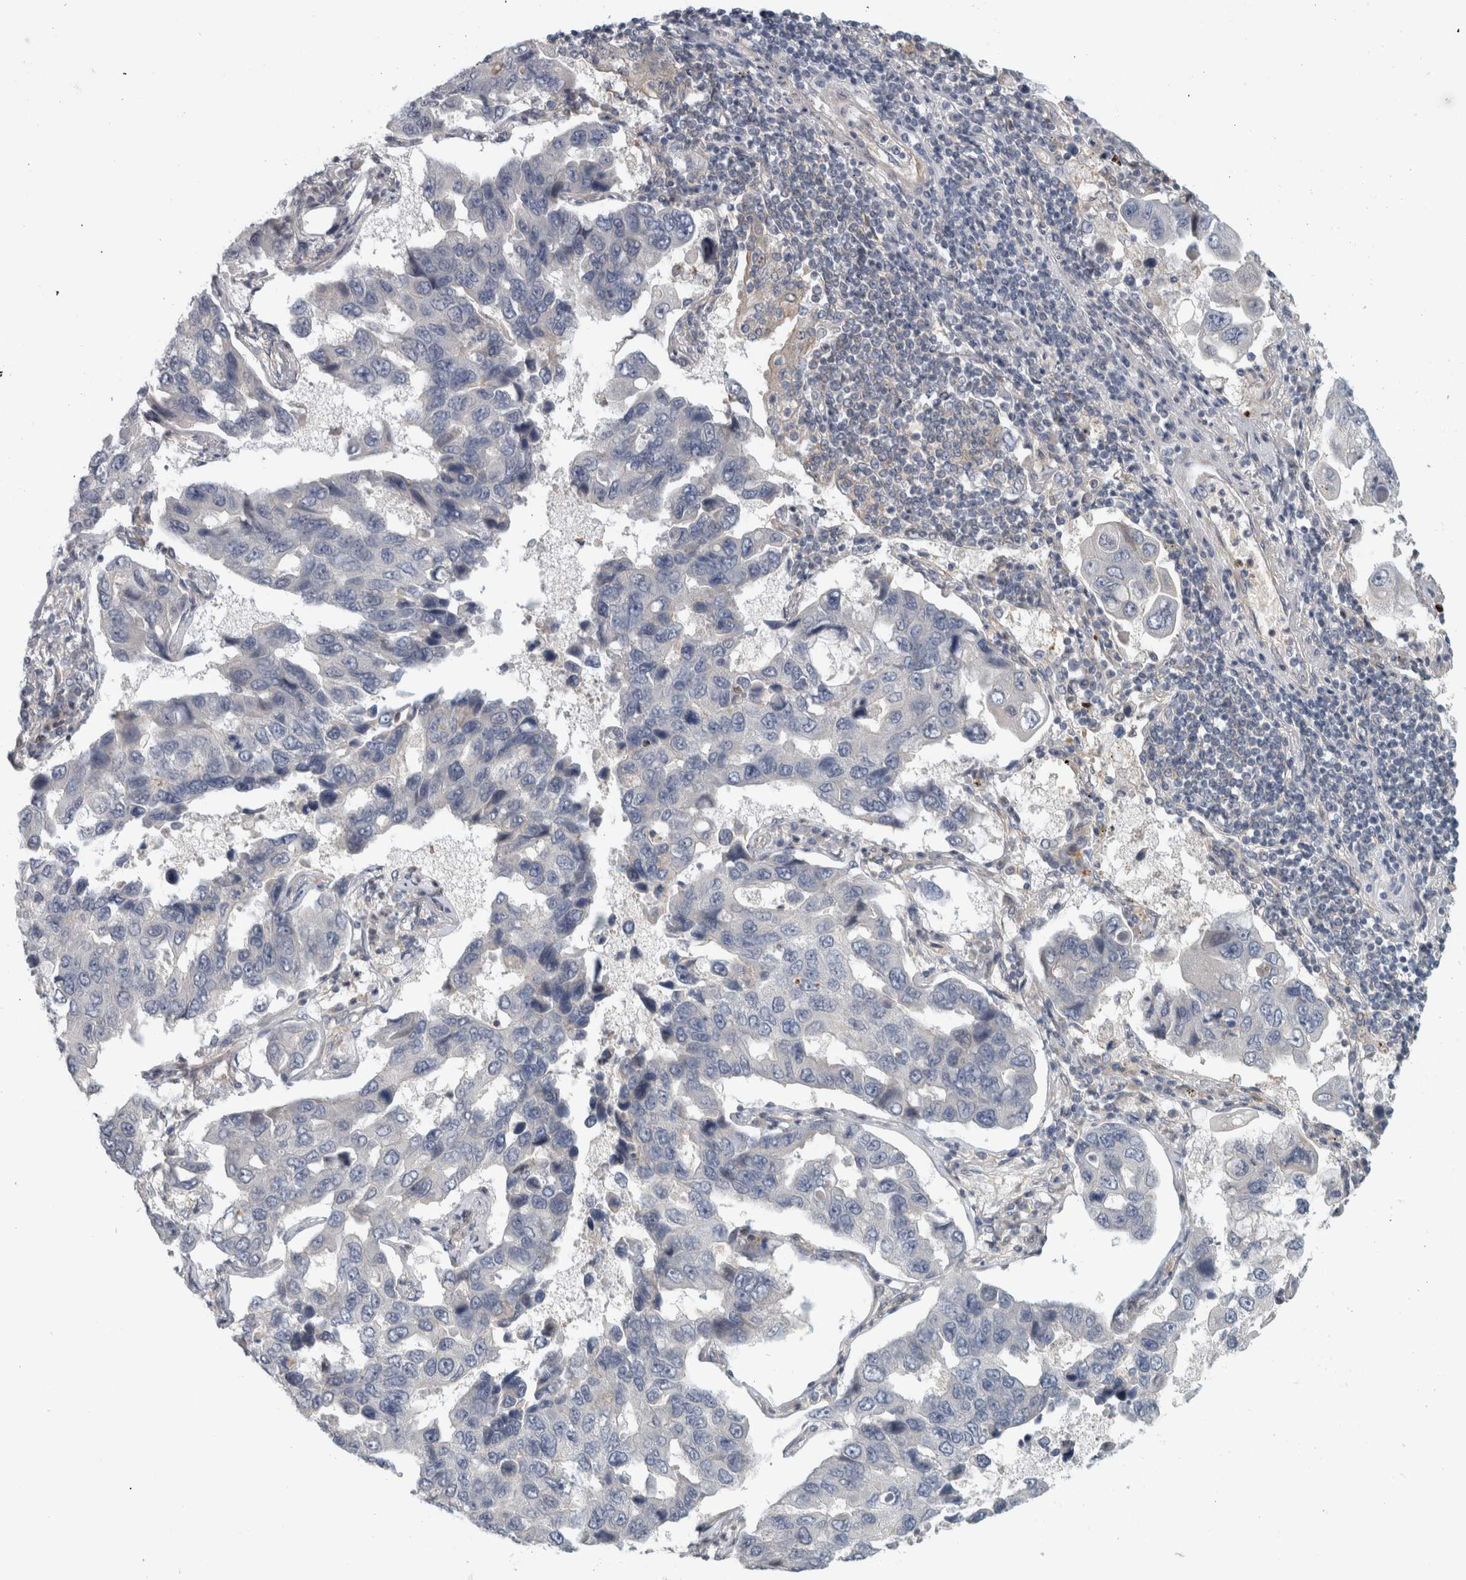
{"staining": {"intensity": "negative", "quantity": "none", "location": "none"}, "tissue": "lung cancer", "cell_type": "Tumor cells", "image_type": "cancer", "snomed": [{"axis": "morphology", "description": "Adenocarcinoma, NOS"}, {"axis": "topography", "description": "Lung"}], "caption": "This is an immunohistochemistry (IHC) image of lung adenocarcinoma. There is no positivity in tumor cells.", "gene": "ZNF804B", "patient": {"sex": "male", "age": 64}}